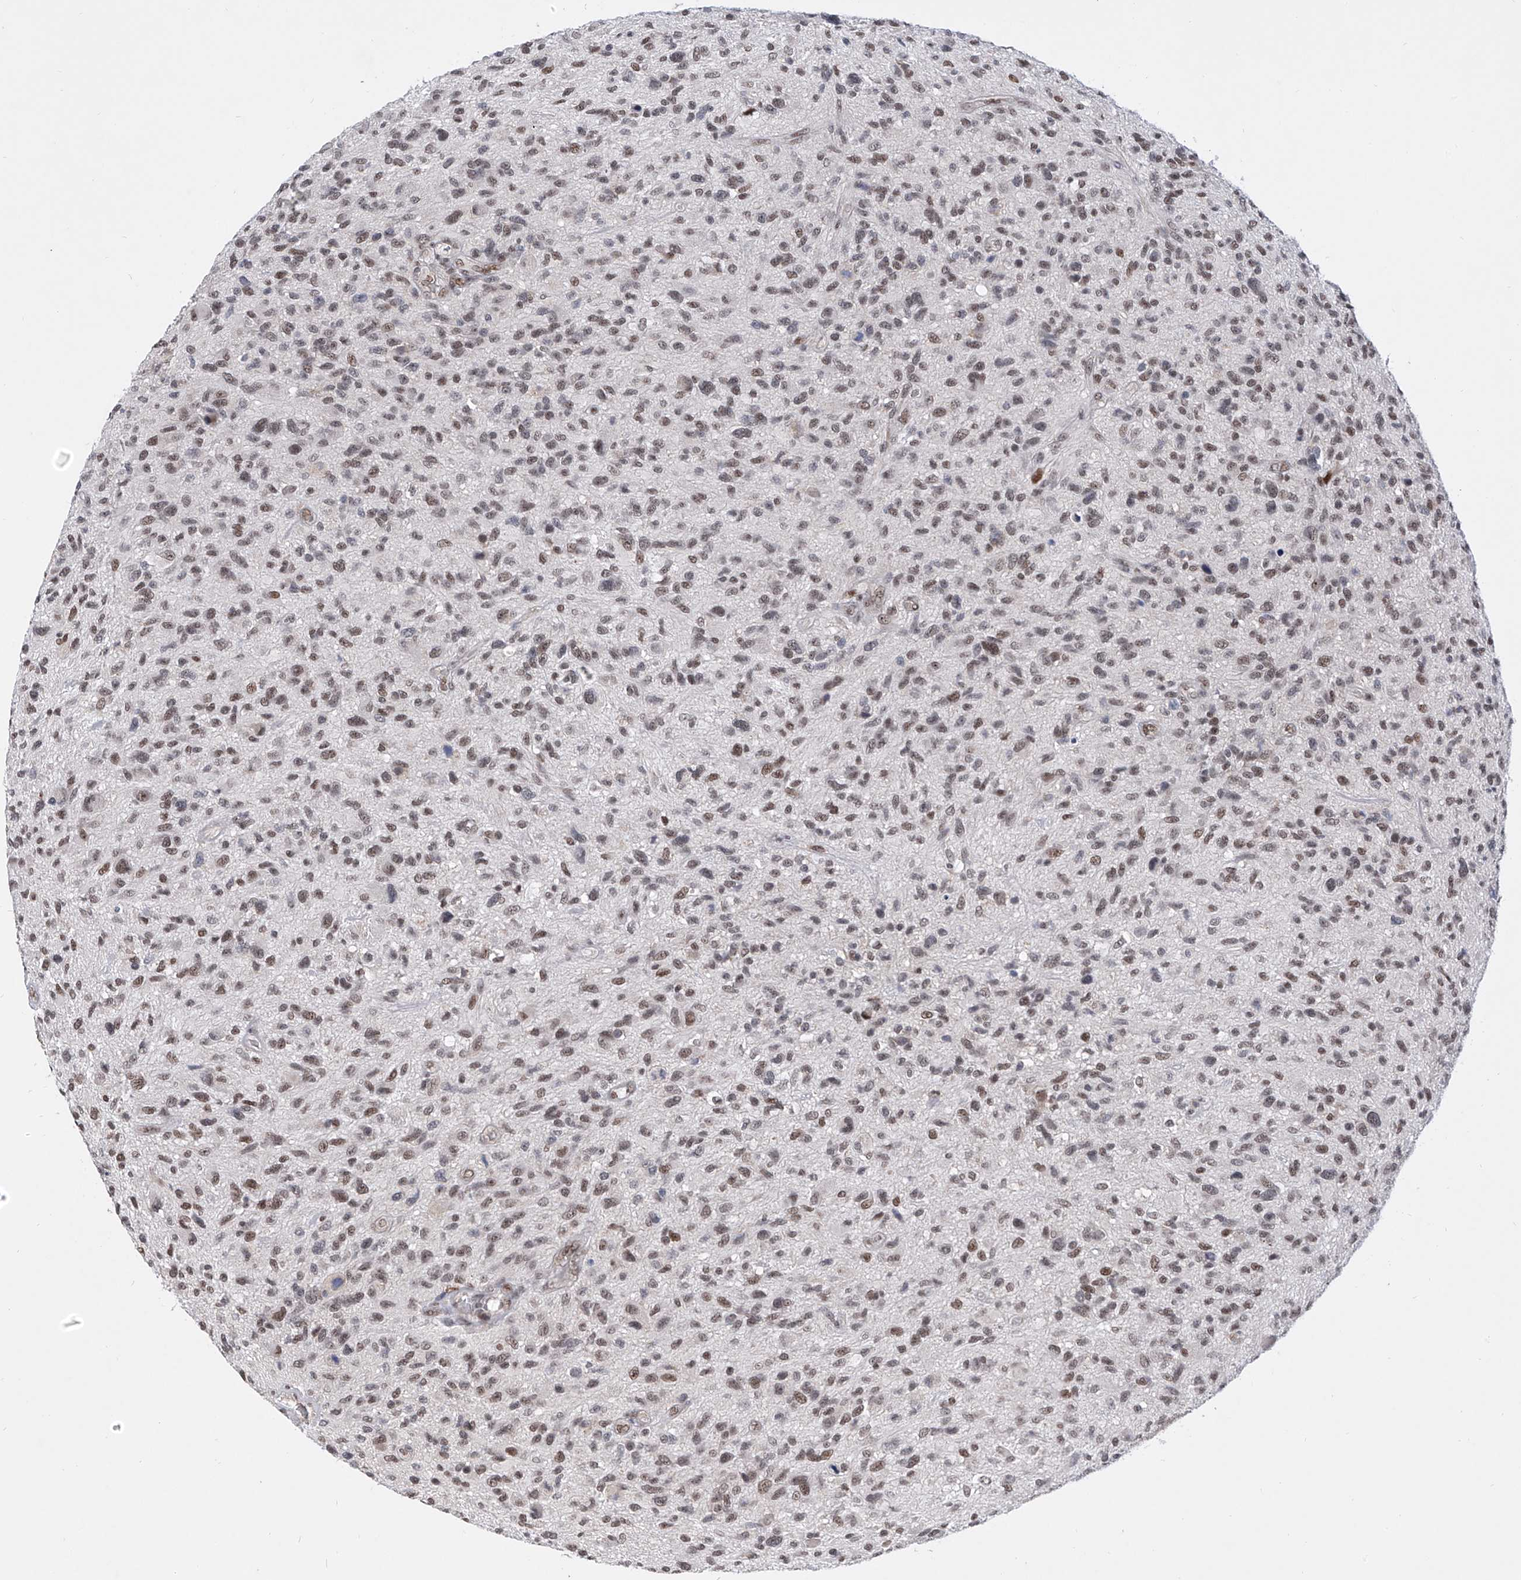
{"staining": {"intensity": "moderate", "quantity": ">75%", "location": "nuclear"}, "tissue": "glioma", "cell_type": "Tumor cells", "image_type": "cancer", "snomed": [{"axis": "morphology", "description": "Glioma, malignant, High grade"}, {"axis": "topography", "description": "Brain"}], "caption": "Immunohistochemical staining of malignant glioma (high-grade) reveals medium levels of moderate nuclear staining in about >75% of tumor cells.", "gene": "RAD54L", "patient": {"sex": "male", "age": 47}}